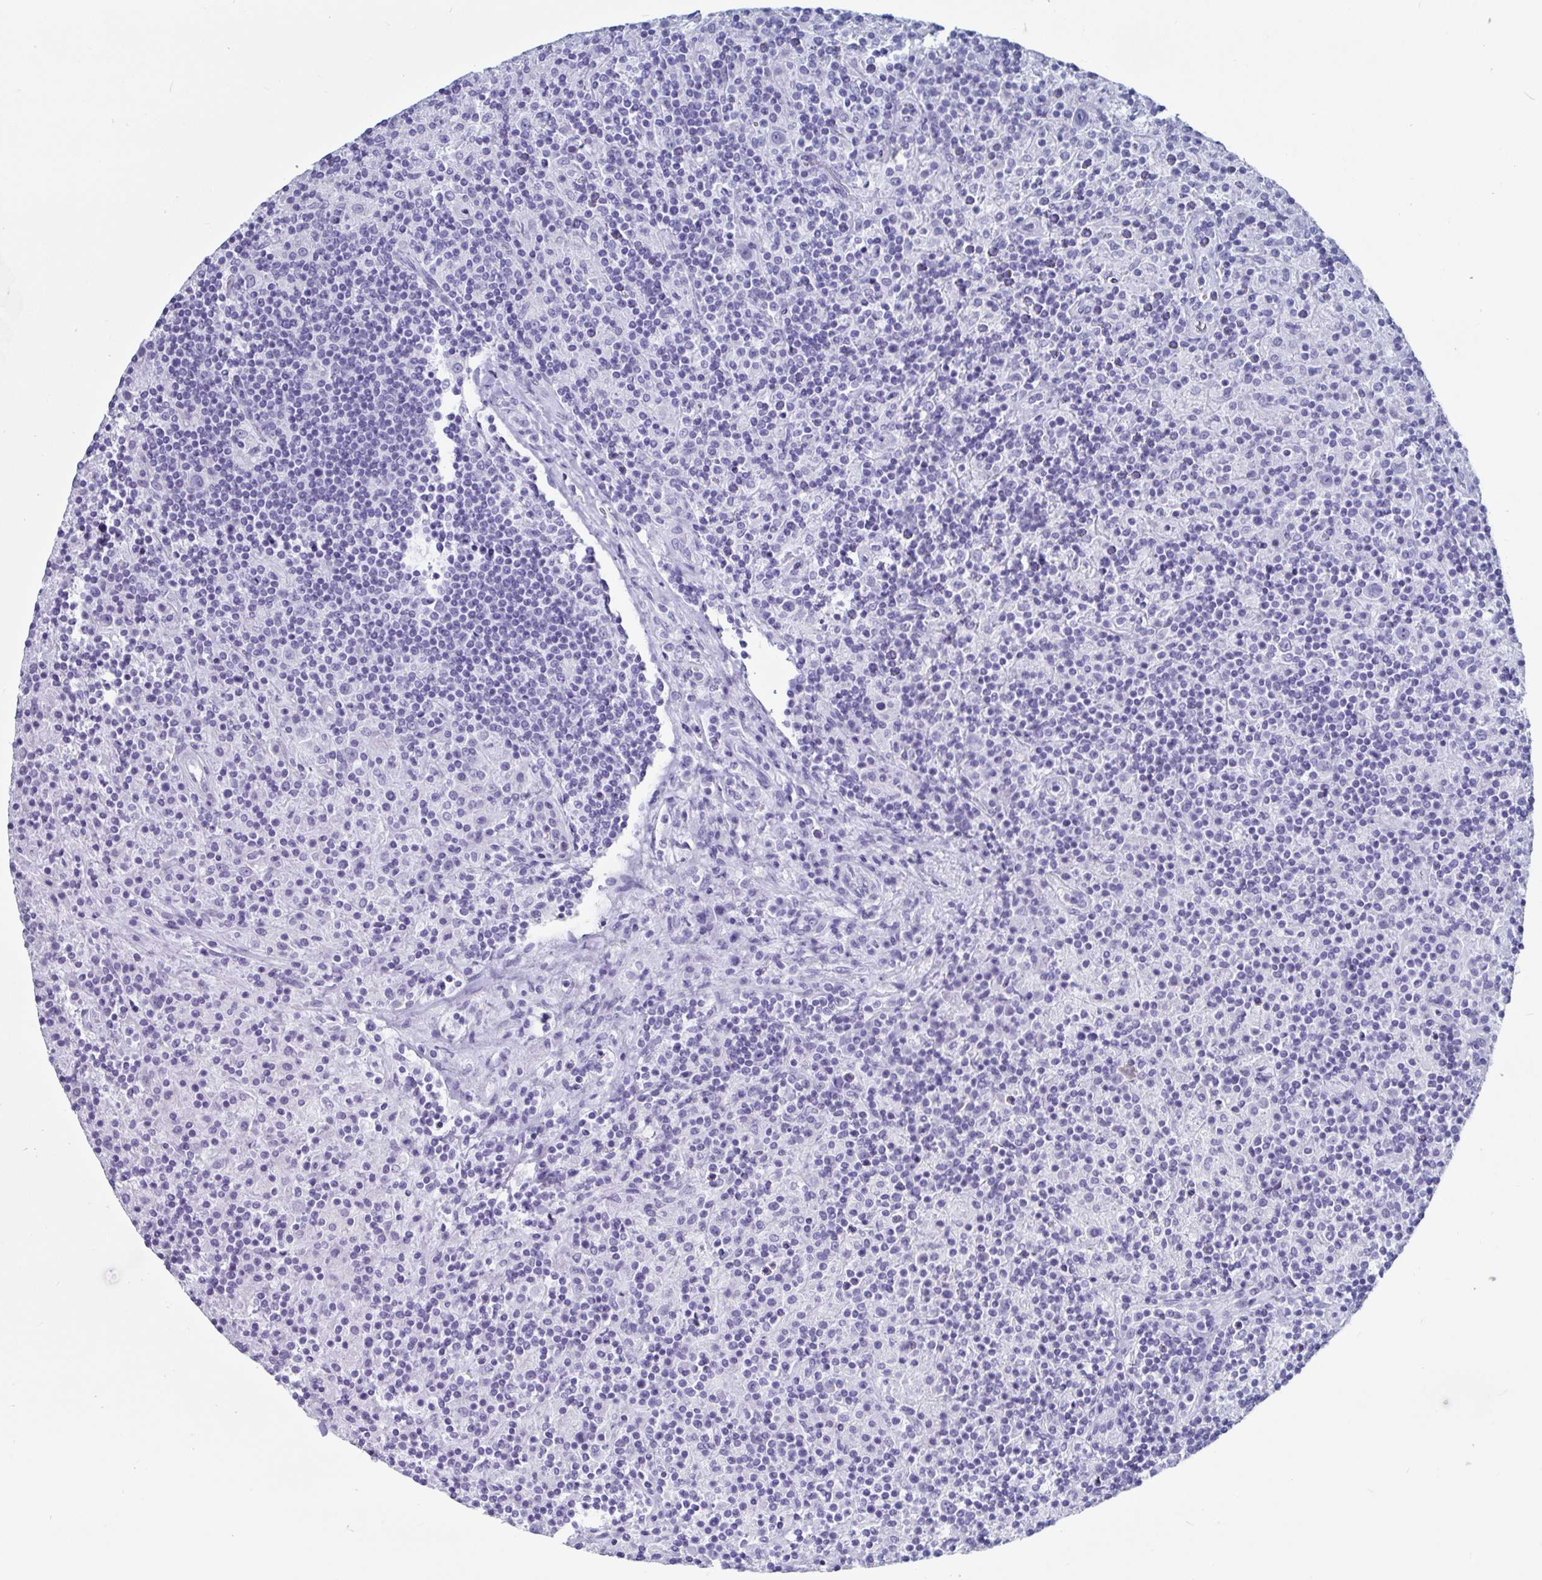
{"staining": {"intensity": "negative", "quantity": "none", "location": "none"}, "tissue": "lymphoma", "cell_type": "Tumor cells", "image_type": "cancer", "snomed": [{"axis": "morphology", "description": "Hodgkin's disease, NOS"}, {"axis": "topography", "description": "Lymph node"}], "caption": "This is a micrograph of immunohistochemistry staining of lymphoma, which shows no positivity in tumor cells.", "gene": "GKN2", "patient": {"sex": "male", "age": 70}}